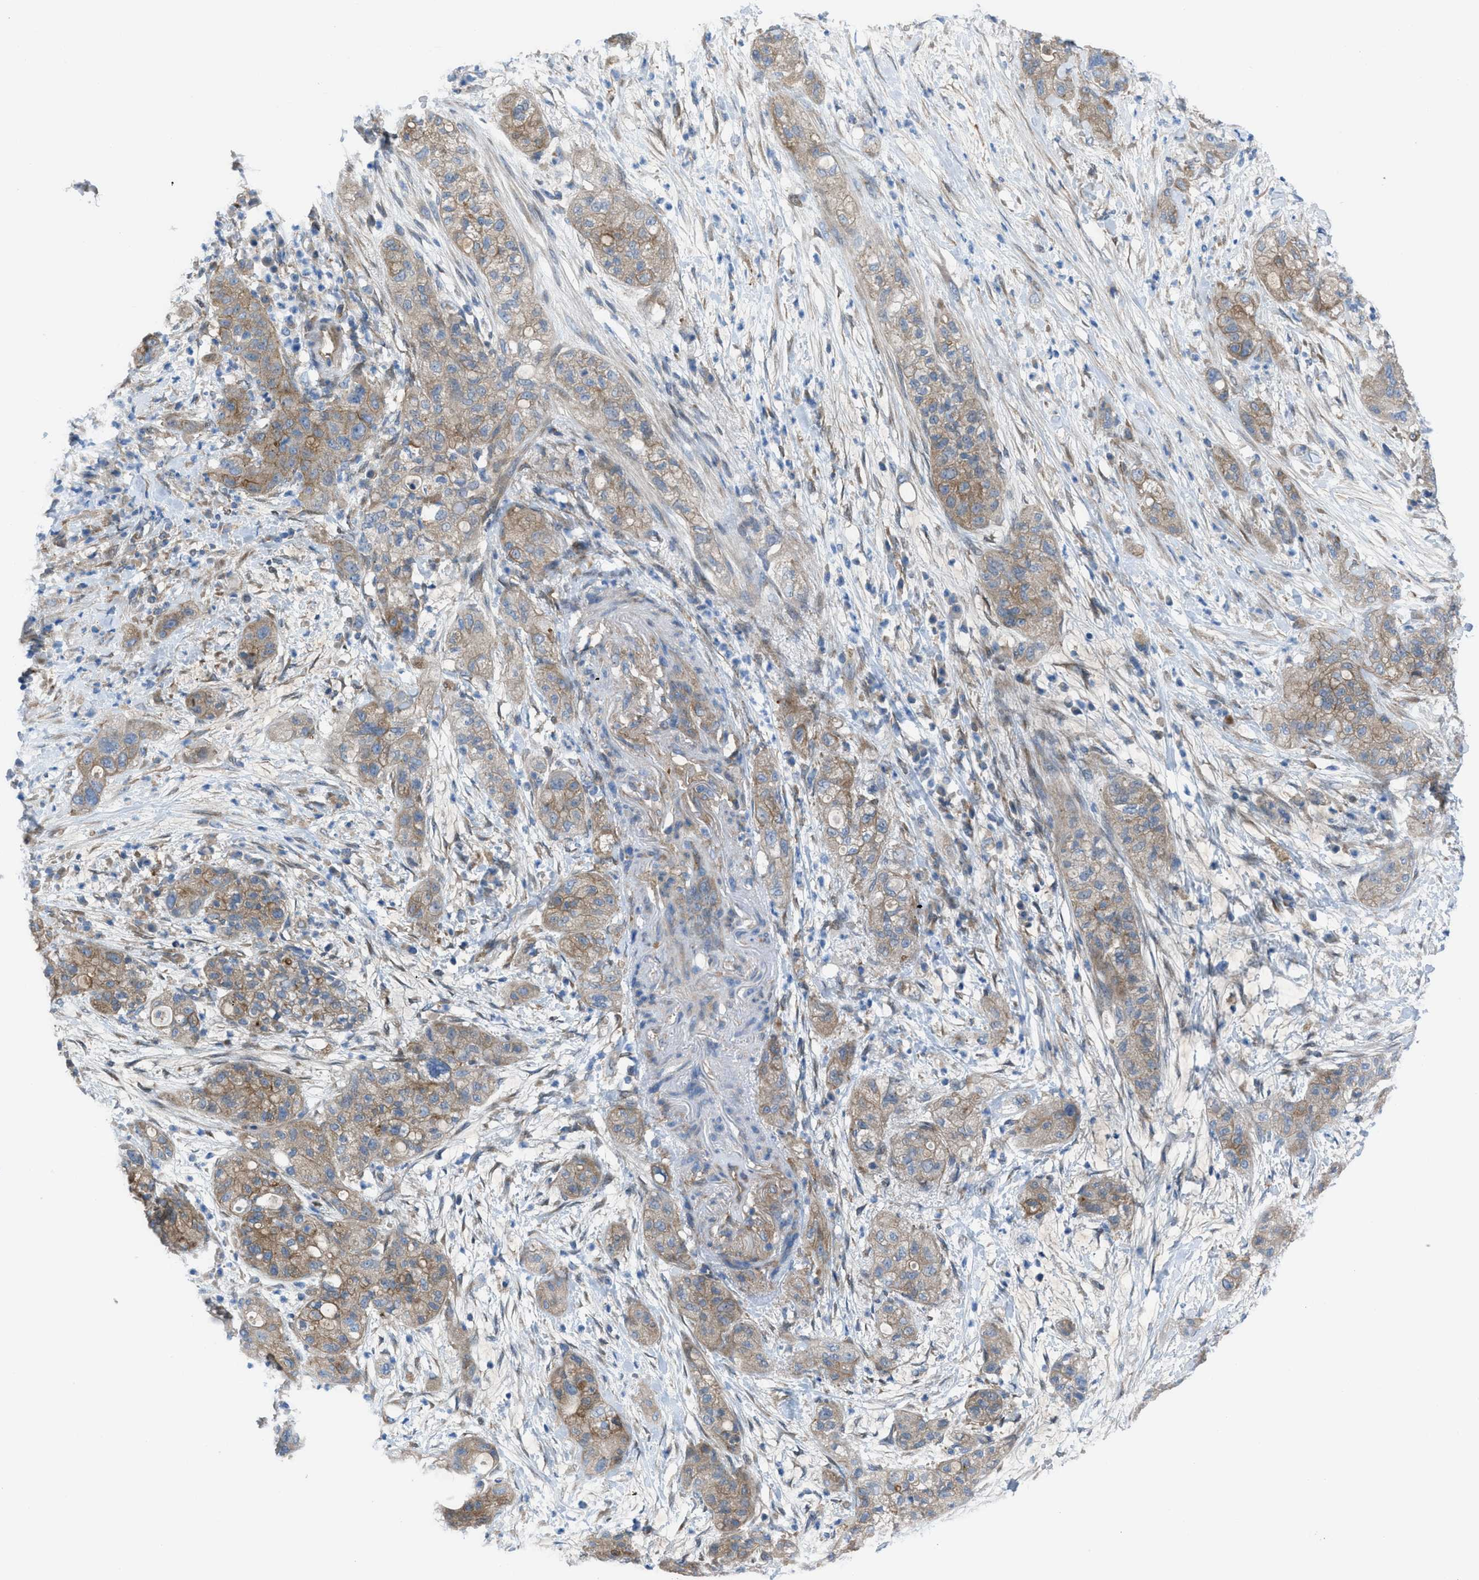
{"staining": {"intensity": "weak", "quantity": ">75%", "location": "cytoplasmic/membranous"}, "tissue": "pancreatic cancer", "cell_type": "Tumor cells", "image_type": "cancer", "snomed": [{"axis": "morphology", "description": "Adenocarcinoma, NOS"}, {"axis": "topography", "description": "Pancreas"}], "caption": "Immunohistochemical staining of human pancreatic cancer (adenocarcinoma) demonstrates low levels of weak cytoplasmic/membranous protein expression in approximately >75% of tumor cells. (brown staining indicates protein expression, while blue staining denotes nuclei).", "gene": "EGFR", "patient": {"sex": "female", "age": 78}}